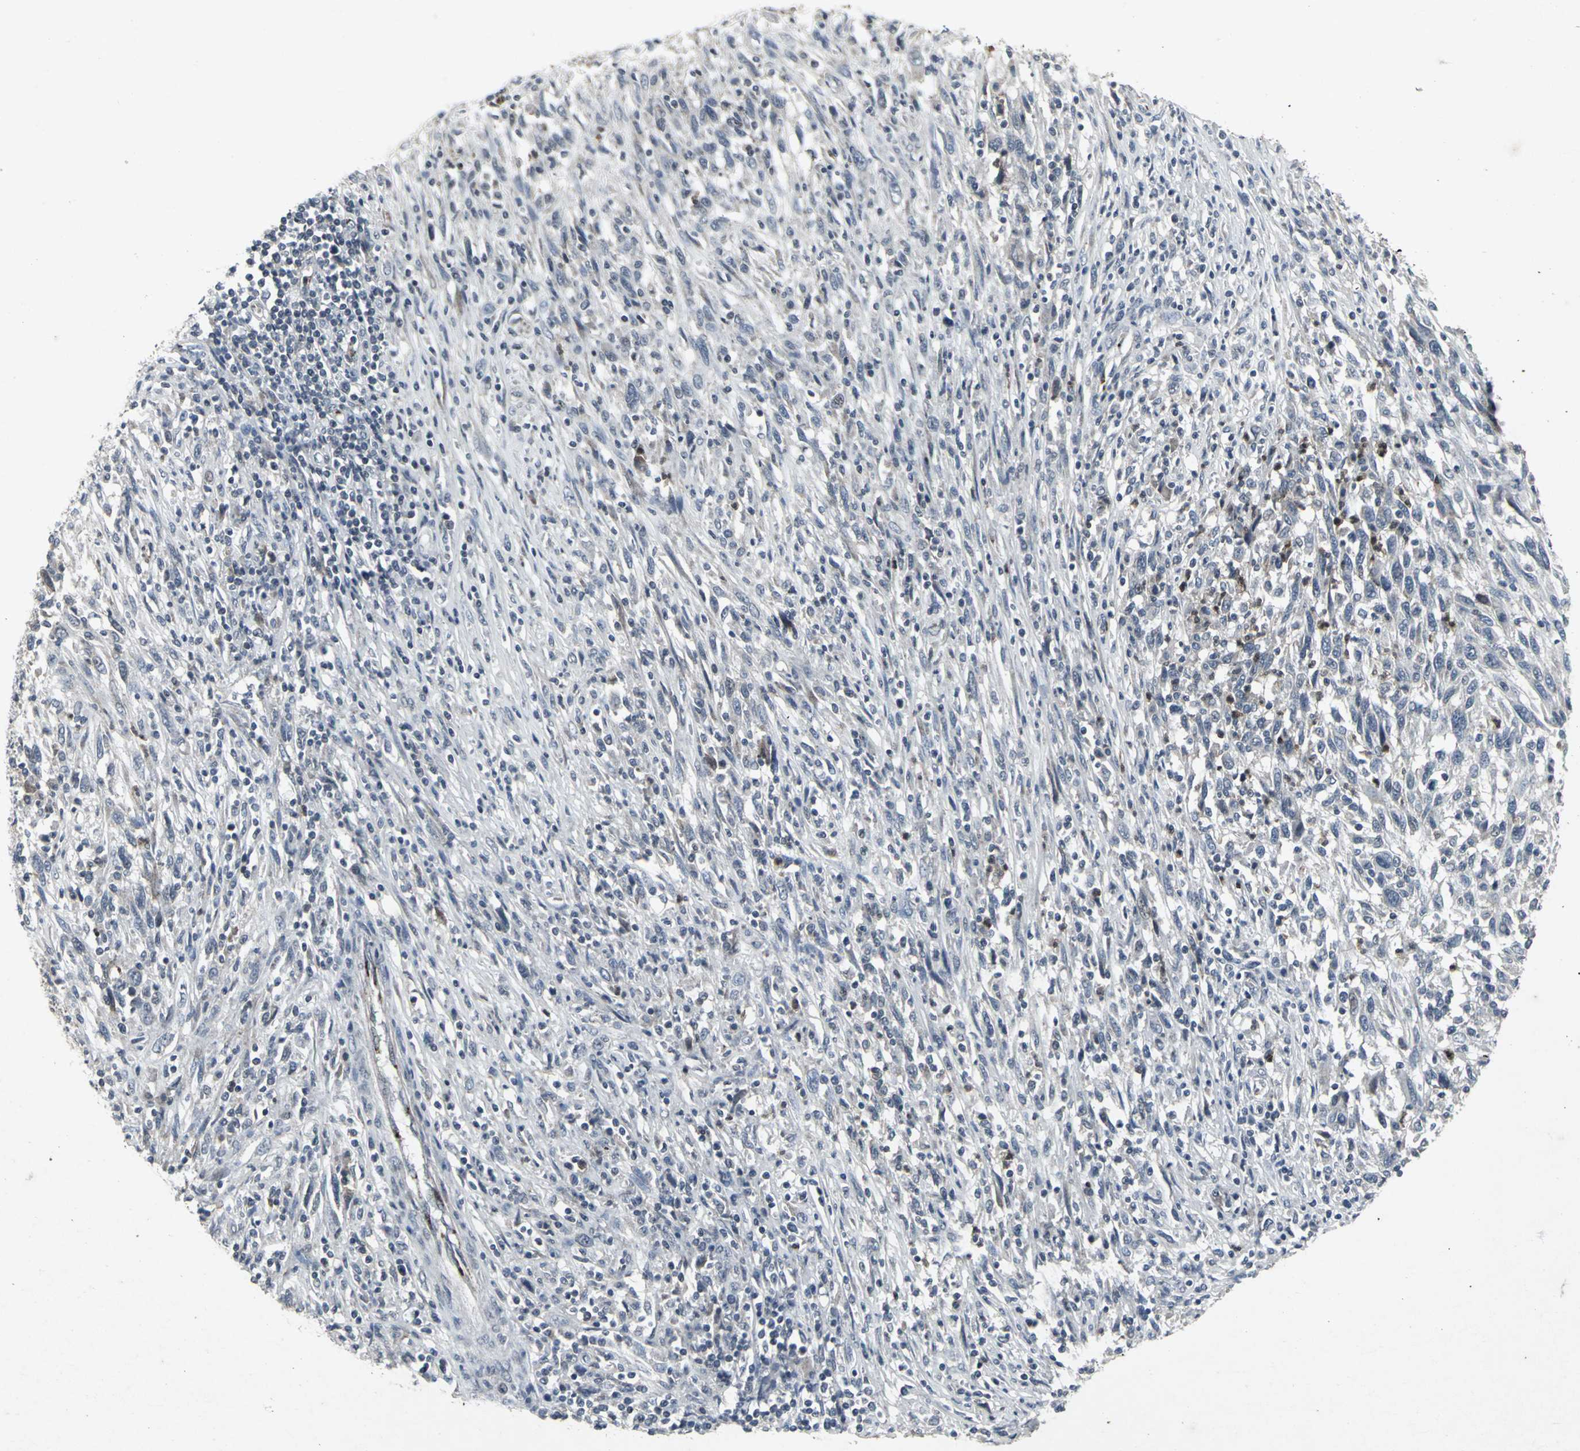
{"staining": {"intensity": "negative", "quantity": "none", "location": "none"}, "tissue": "melanoma", "cell_type": "Tumor cells", "image_type": "cancer", "snomed": [{"axis": "morphology", "description": "Malignant melanoma, Metastatic site"}, {"axis": "topography", "description": "Lymph node"}], "caption": "Immunohistochemistry (IHC) of malignant melanoma (metastatic site) exhibits no staining in tumor cells.", "gene": "BMP4", "patient": {"sex": "male", "age": 61}}